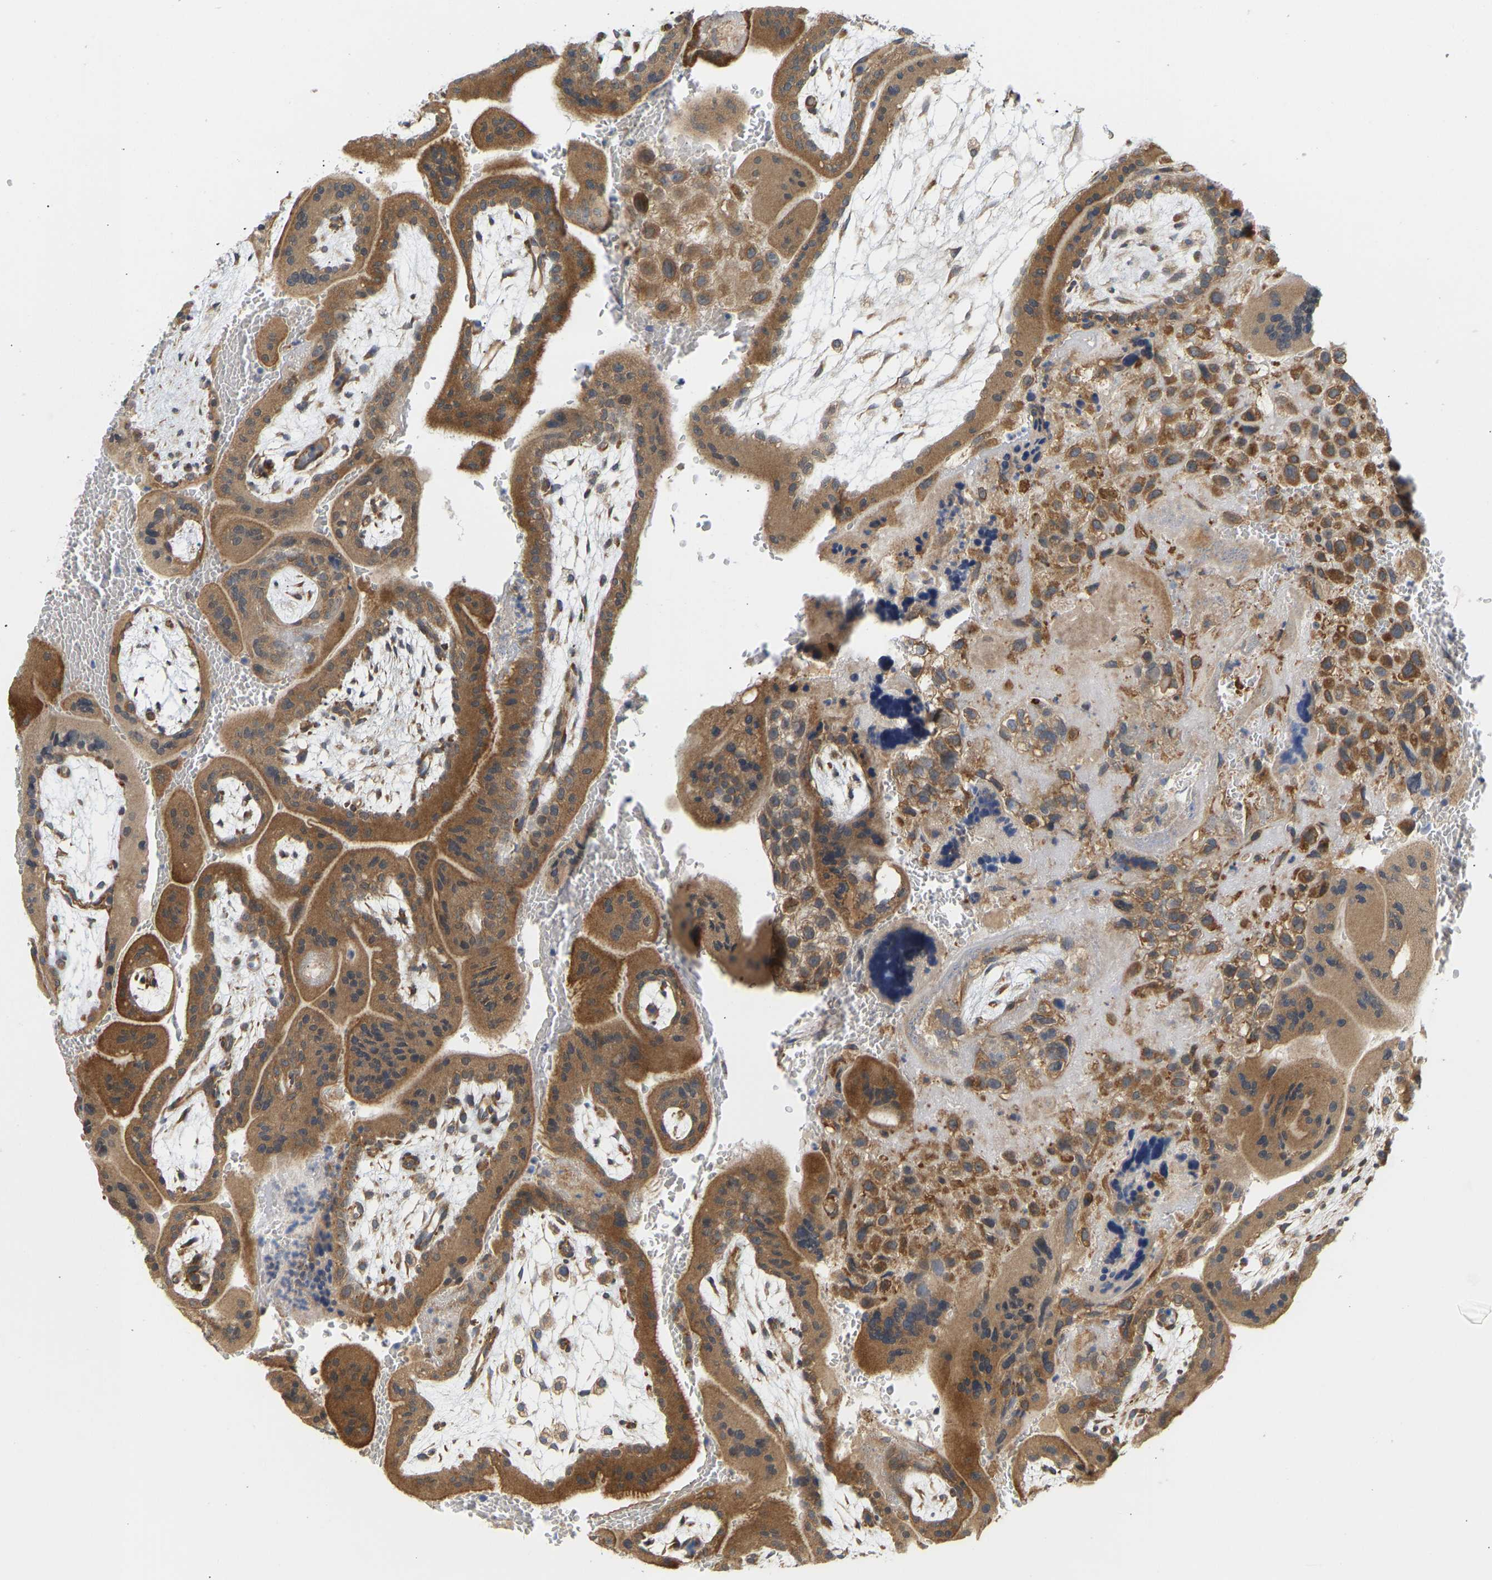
{"staining": {"intensity": "moderate", "quantity": ">75%", "location": "cytoplasmic/membranous"}, "tissue": "placenta", "cell_type": "Decidual cells", "image_type": "normal", "snomed": [{"axis": "morphology", "description": "Normal tissue, NOS"}, {"axis": "topography", "description": "Placenta"}], "caption": "A high-resolution histopathology image shows IHC staining of normal placenta, which demonstrates moderate cytoplasmic/membranous expression in approximately >75% of decidual cells.", "gene": "BEND3", "patient": {"sex": "female", "age": 35}}